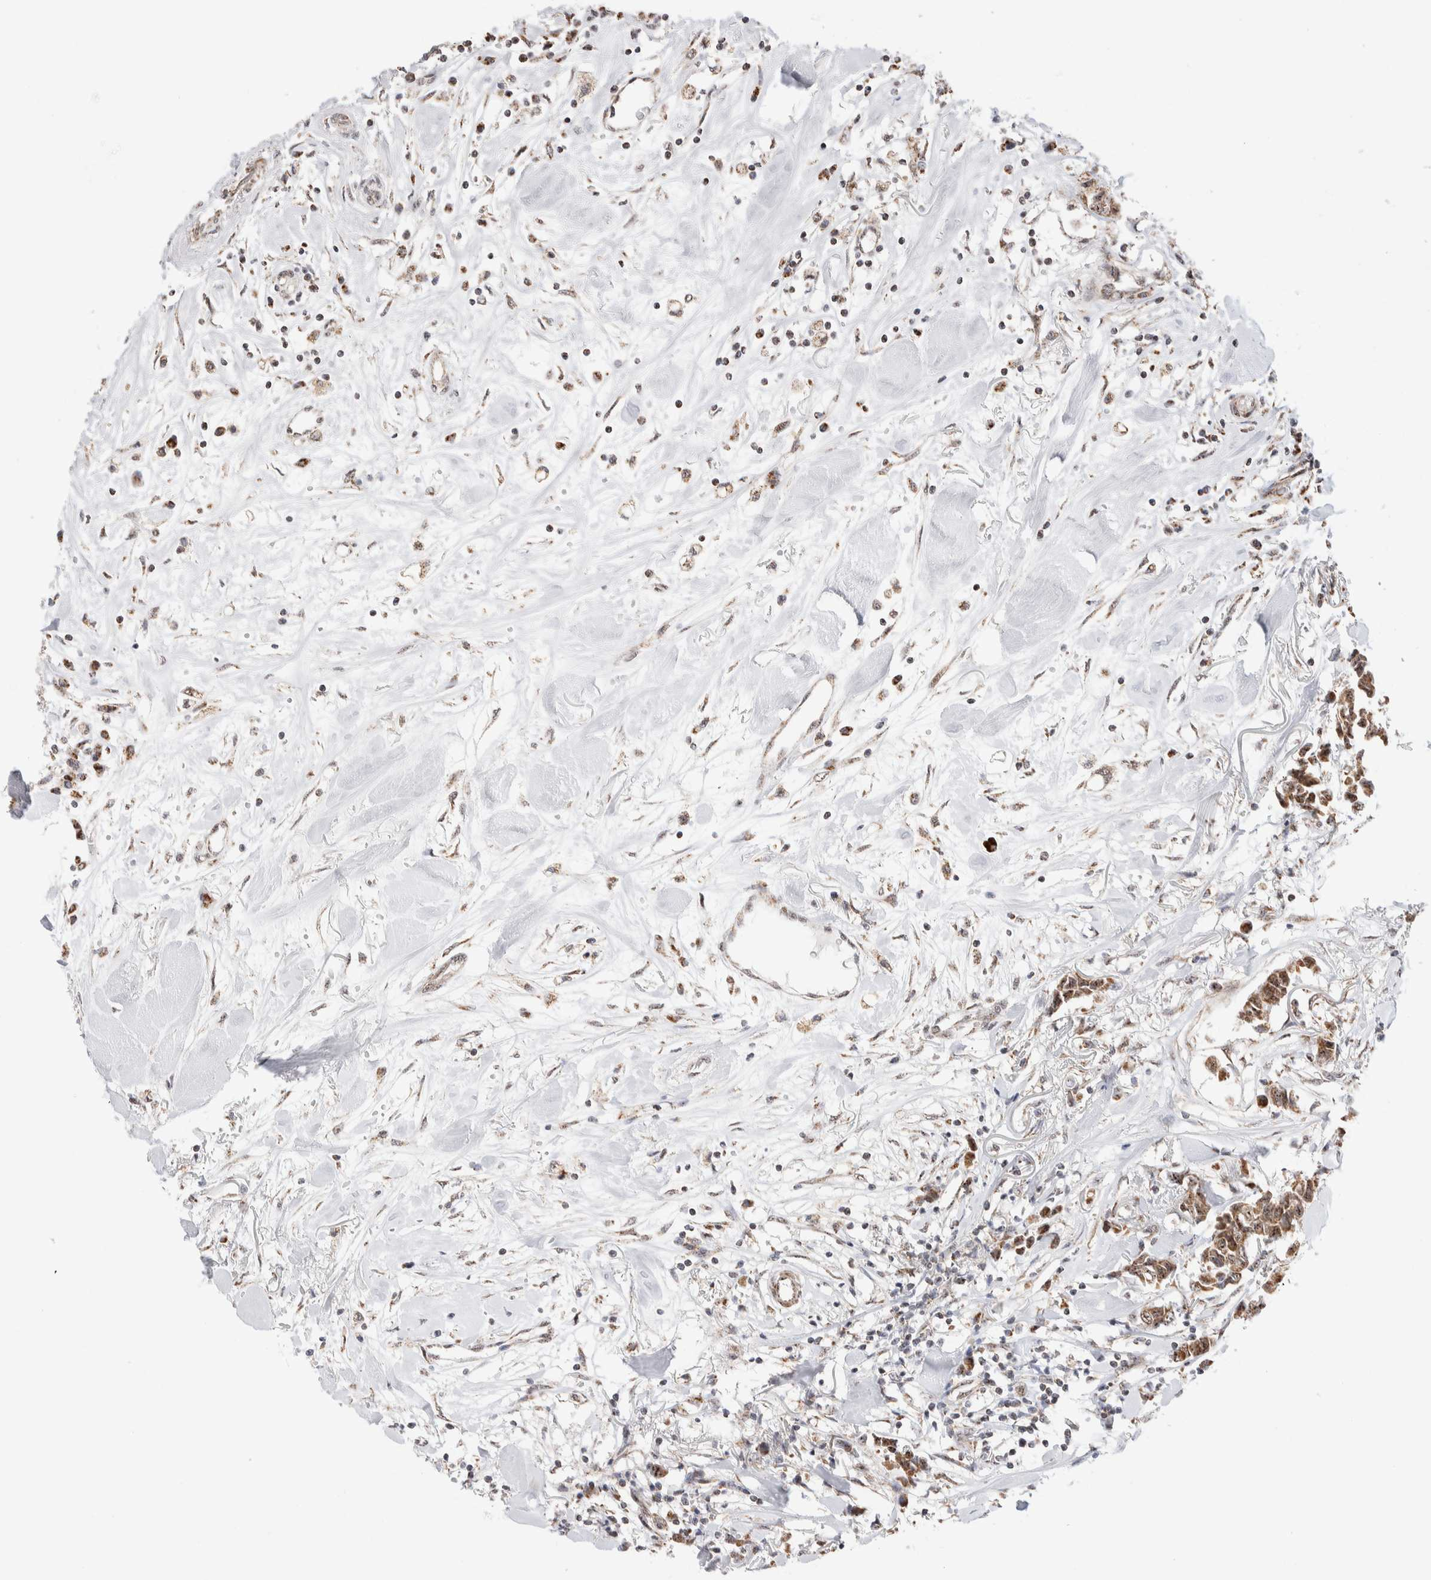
{"staining": {"intensity": "moderate", "quantity": ">75%", "location": "cytoplasmic/membranous,nuclear"}, "tissue": "breast cancer", "cell_type": "Tumor cells", "image_type": "cancer", "snomed": [{"axis": "morphology", "description": "Duct carcinoma"}, {"axis": "topography", "description": "Breast"}], "caption": "Human breast infiltrating ductal carcinoma stained with a protein marker shows moderate staining in tumor cells.", "gene": "ZNF695", "patient": {"sex": "female", "age": 80}}